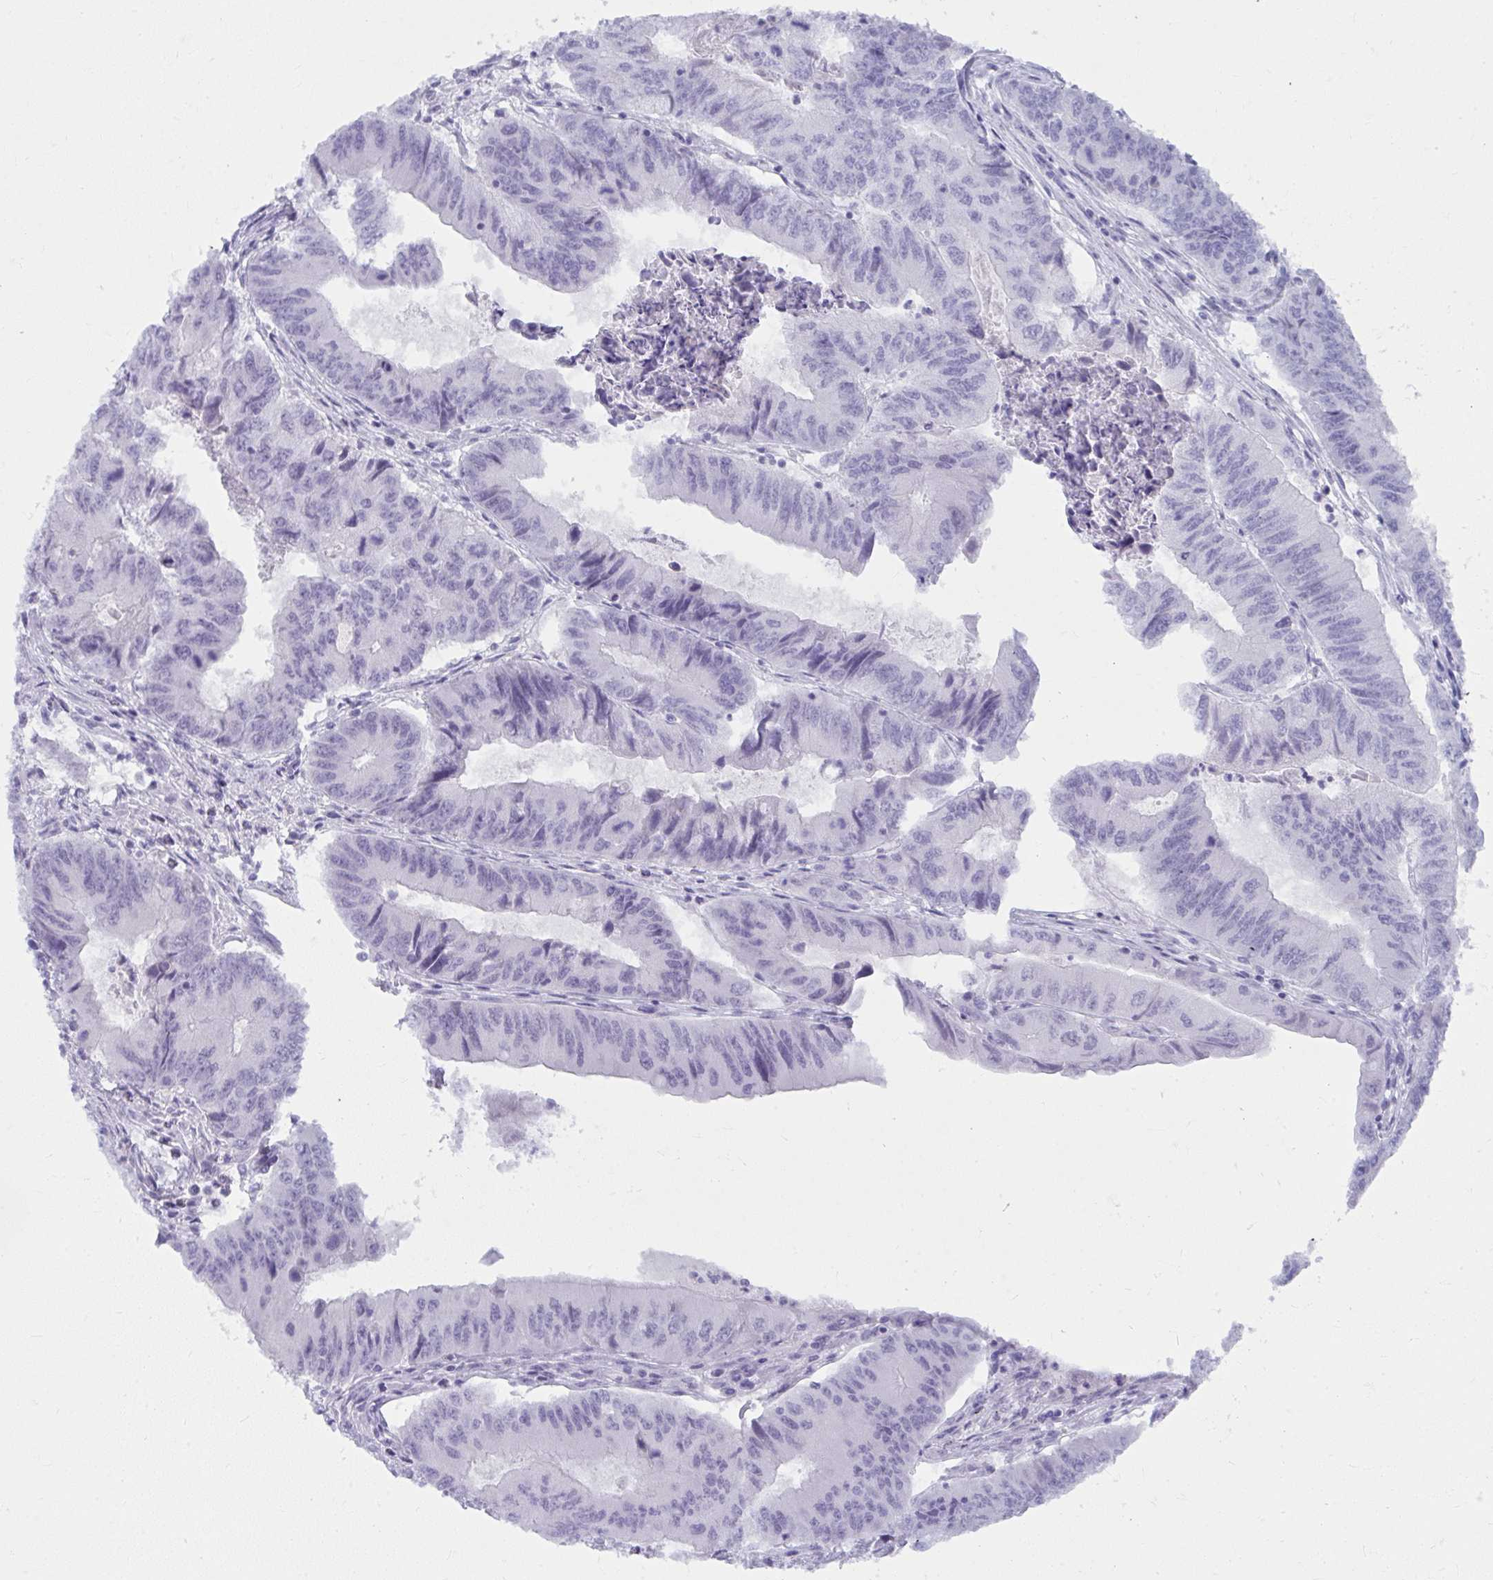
{"staining": {"intensity": "negative", "quantity": "none", "location": "none"}, "tissue": "colorectal cancer", "cell_type": "Tumor cells", "image_type": "cancer", "snomed": [{"axis": "morphology", "description": "Adenocarcinoma, NOS"}, {"axis": "topography", "description": "Colon"}], "caption": "A histopathology image of human adenocarcinoma (colorectal) is negative for staining in tumor cells.", "gene": "UGT3A2", "patient": {"sex": "male", "age": 53}}